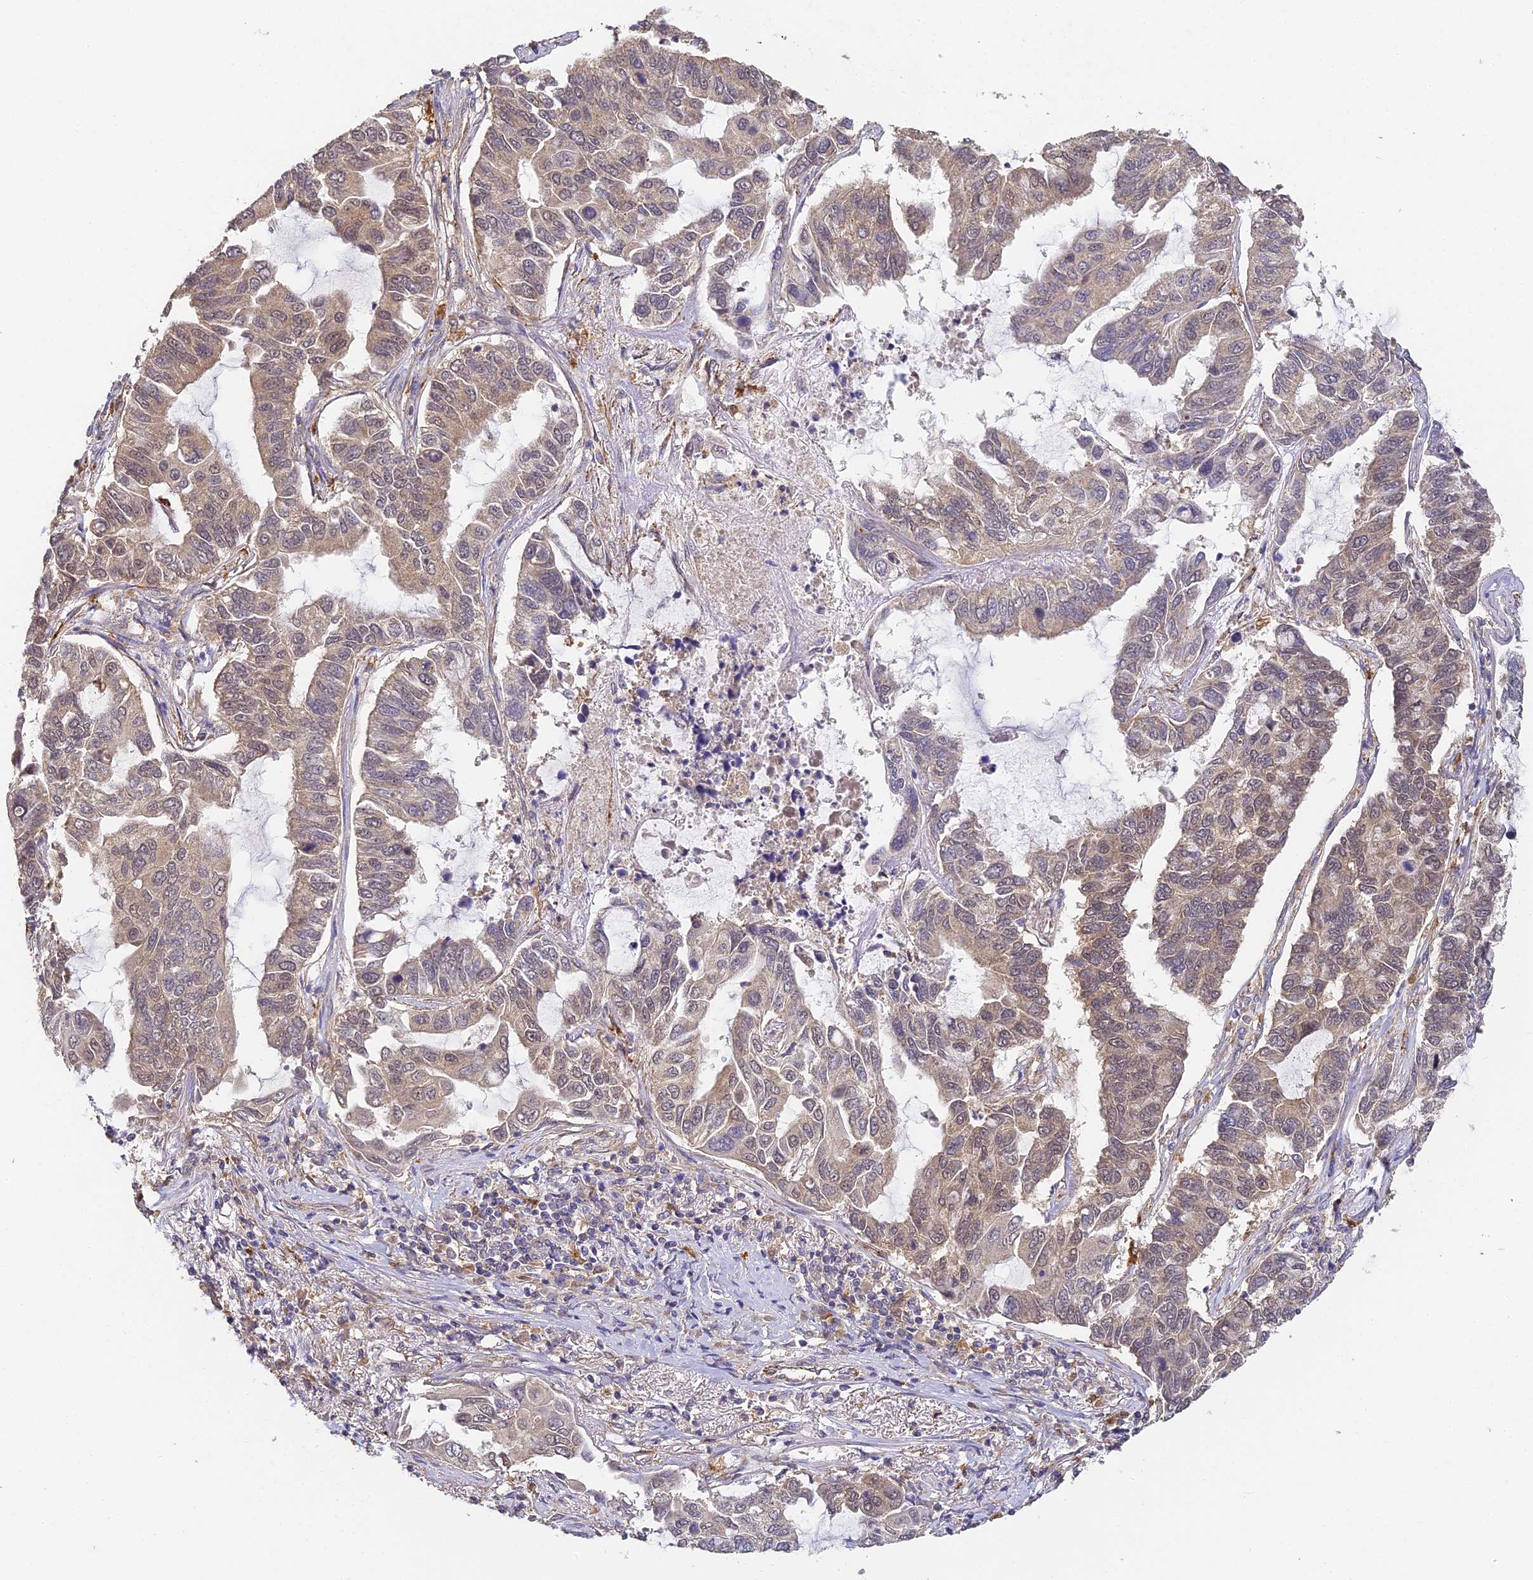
{"staining": {"intensity": "weak", "quantity": "25%-75%", "location": "cytoplasmic/membranous,nuclear"}, "tissue": "lung cancer", "cell_type": "Tumor cells", "image_type": "cancer", "snomed": [{"axis": "morphology", "description": "Adenocarcinoma, NOS"}, {"axis": "topography", "description": "Lung"}], "caption": "Lung cancer tissue shows weak cytoplasmic/membranous and nuclear staining in about 25%-75% of tumor cells, visualized by immunohistochemistry. (Stains: DAB in brown, nuclei in blue, Microscopy: brightfield microscopy at high magnification).", "gene": "YAE1", "patient": {"sex": "male", "age": 64}}